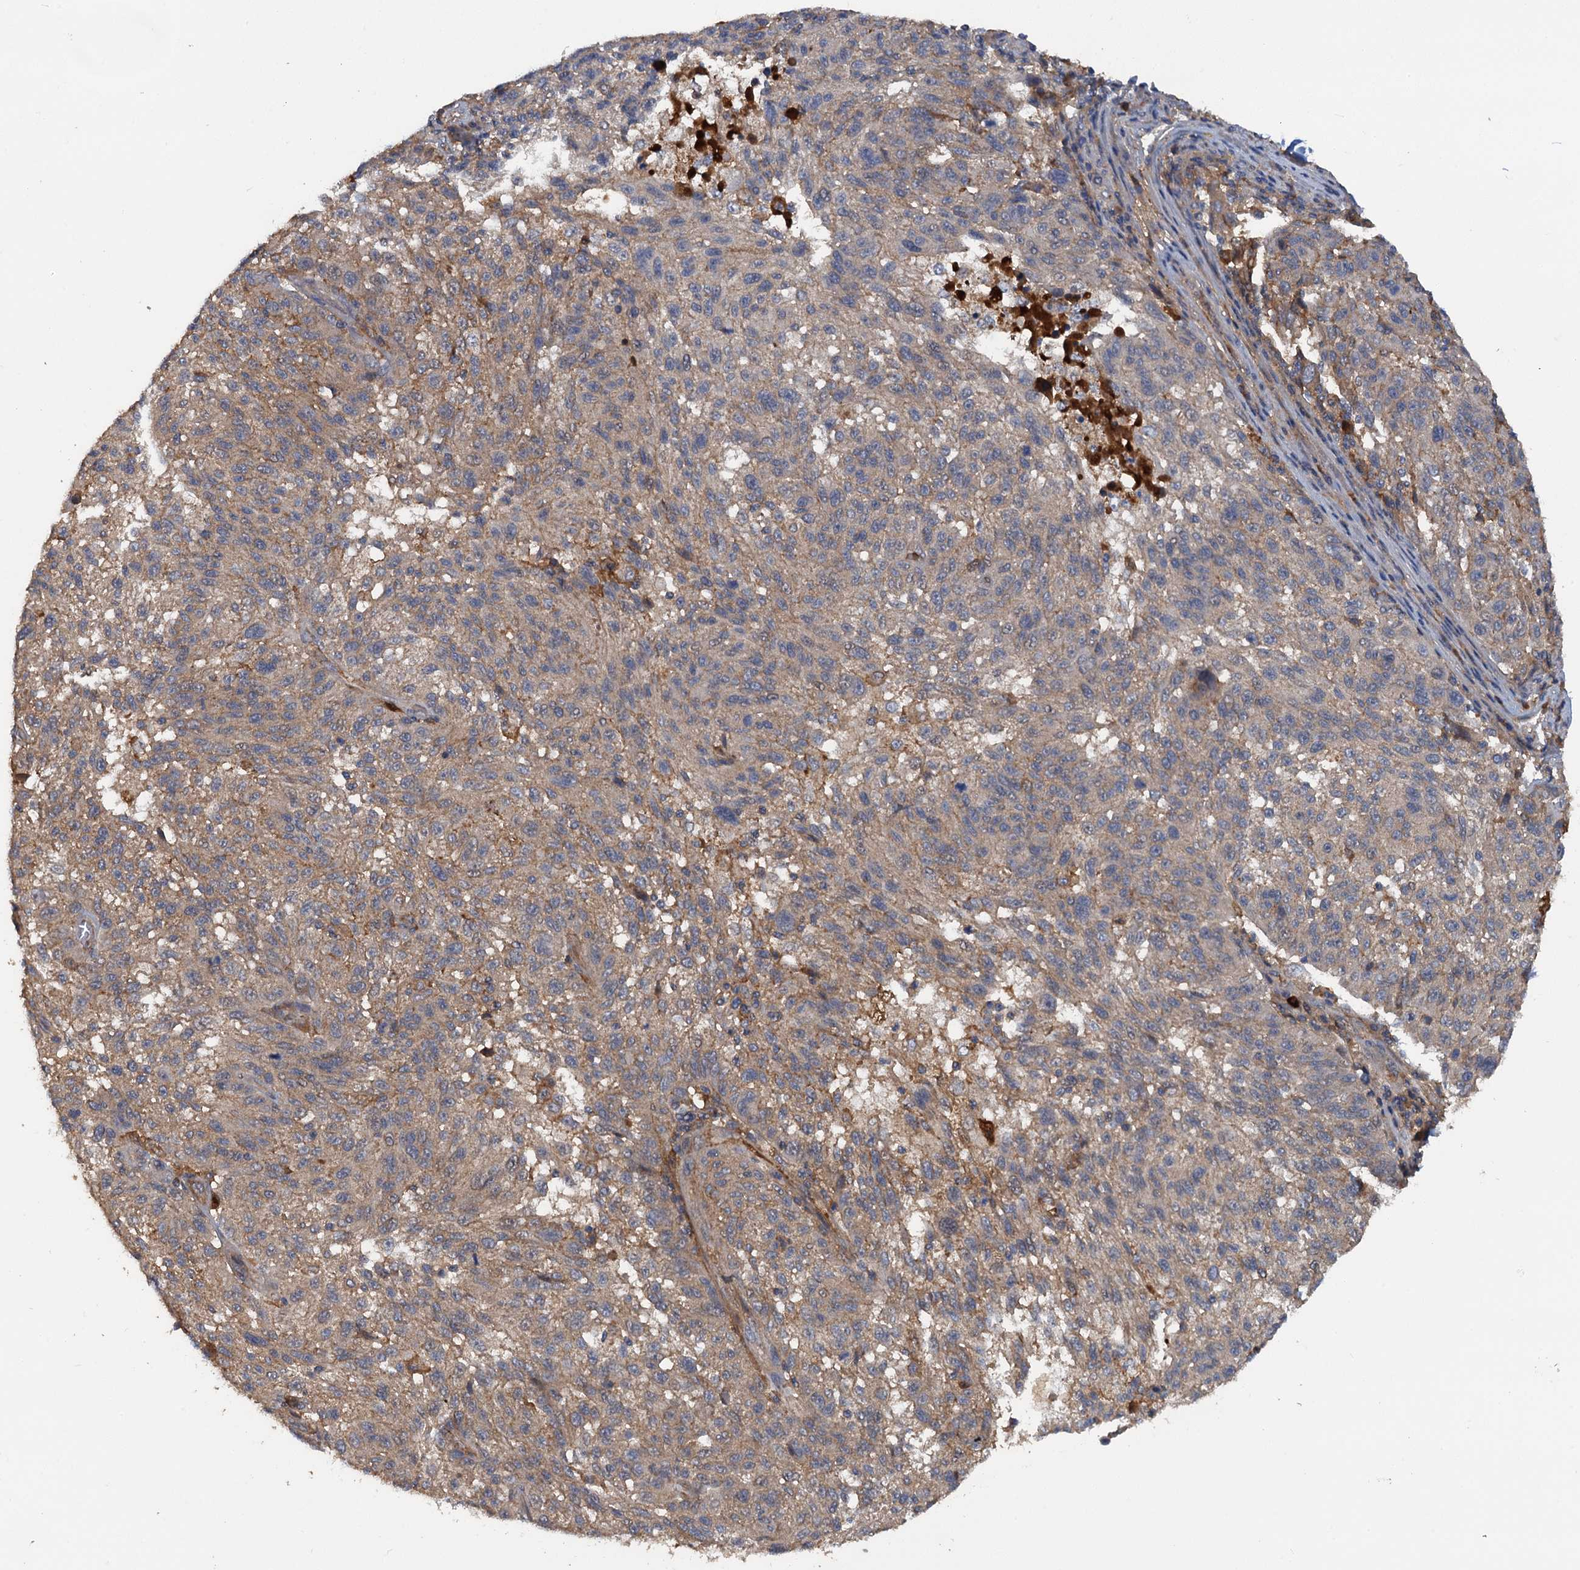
{"staining": {"intensity": "weak", "quantity": ">75%", "location": "cytoplasmic/membranous"}, "tissue": "melanoma", "cell_type": "Tumor cells", "image_type": "cancer", "snomed": [{"axis": "morphology", "description": "Malignant melanoma, NOS"}, {"axis": "topography", "description": "Skin"}], "caption": "A histopathology image of malignant melanoma stained for a protein reveals weak cytoplasmic/membranous brown staining in tumor cells. The staining was performed using DAB to visualize the protein expression in brown, while the nuclei were stained in blue with hematoxylin (Magnification: 20x).", "gene": "HAPLN3", "patient": {"sex": "male", "age": 53}}